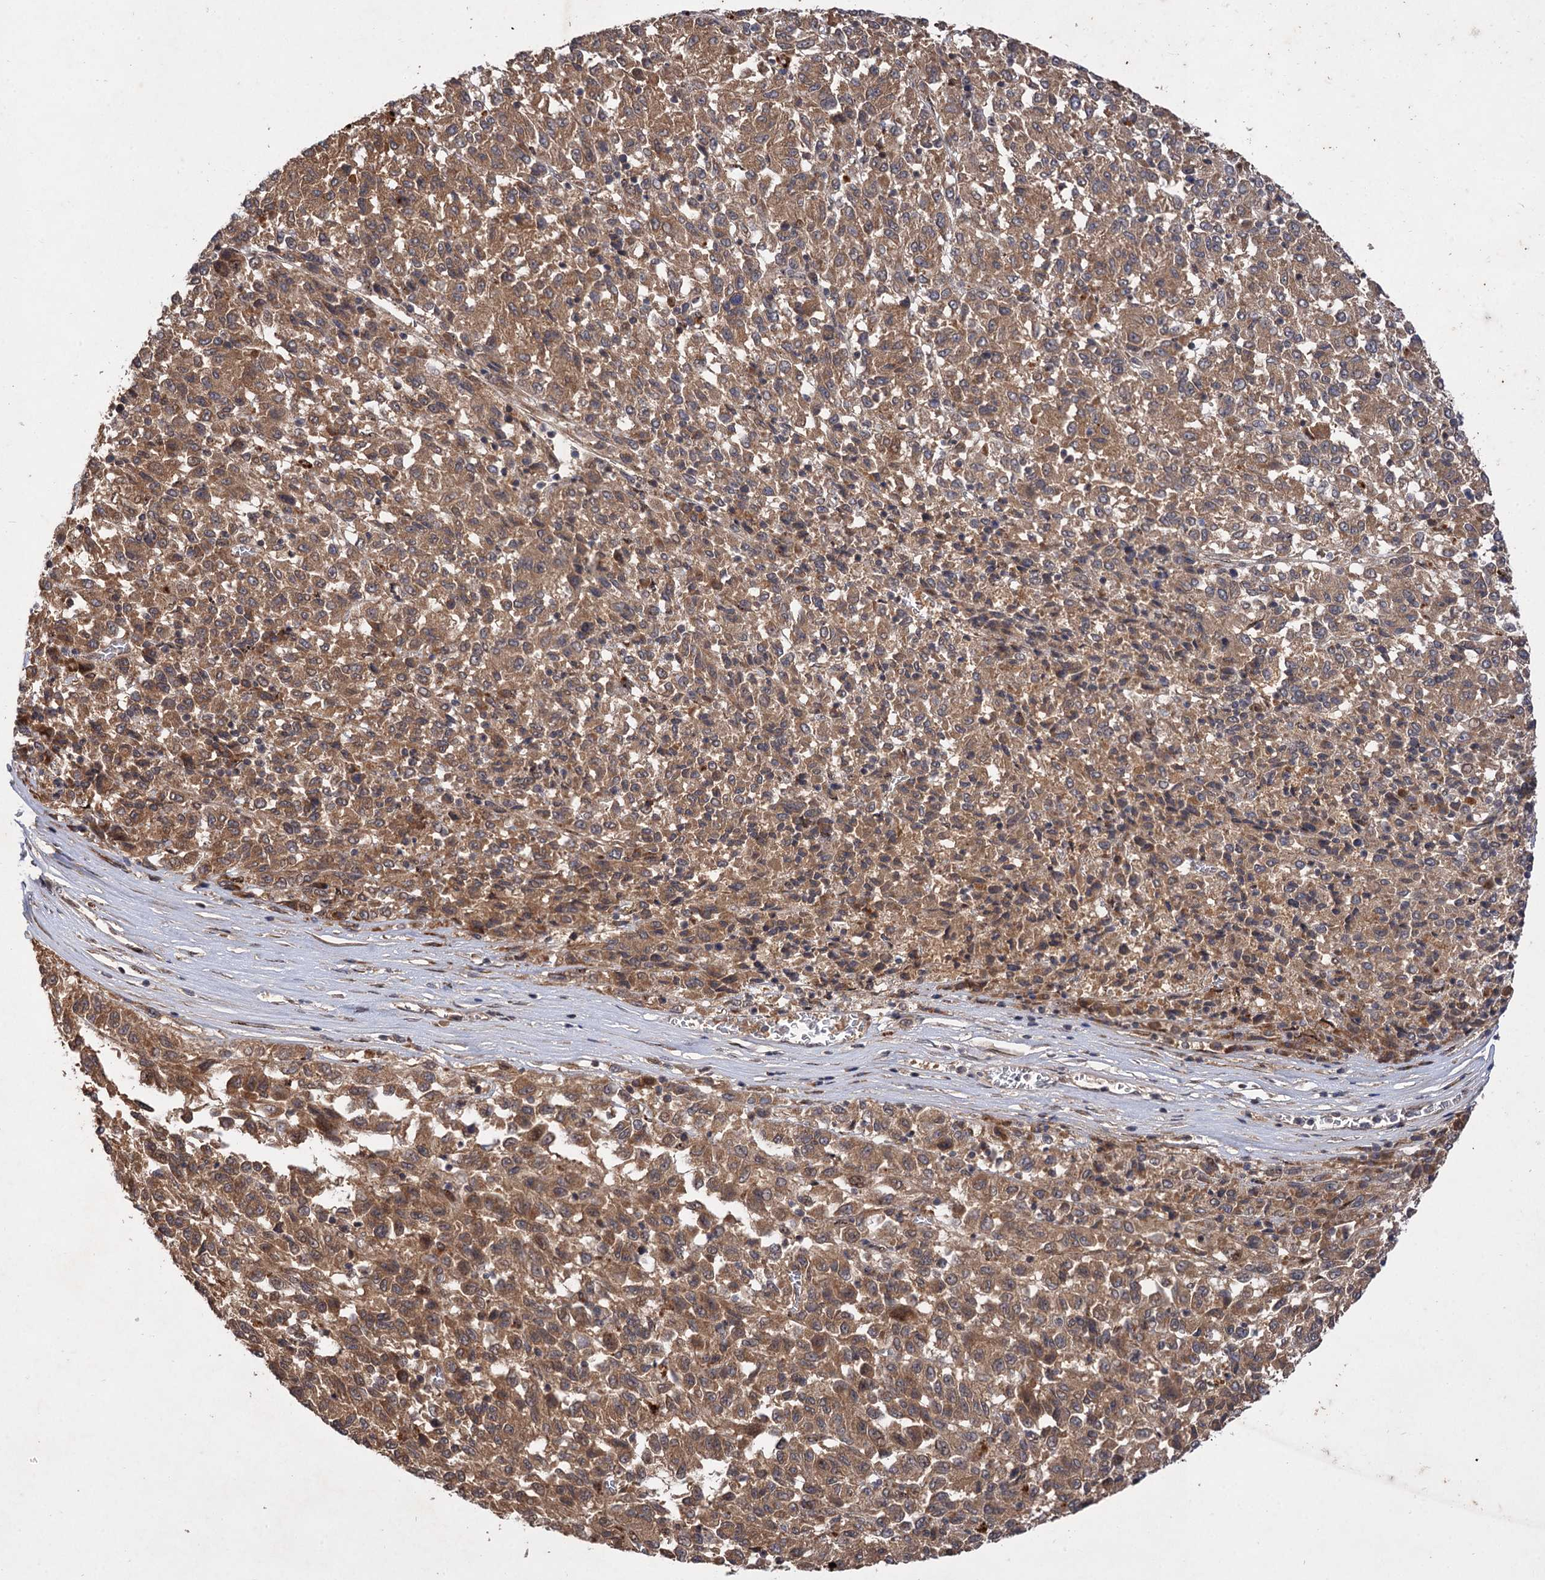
{"staining": {"intensity": "moderate", "quantity": ">75%", "location": "cytoplasmic/membranous"}, "tissue": "melanoma", "cell_type": "Tumor cells", "image_type": "cancer", "snomed": [{"axis": "morphology", "description": "Malignant melanoma, Metastatic site"}, {"axis": "topography", "description": "Lung"}], "caption": "High-magnification brightfield microscopy of malignant melanoma (metastatic site) stained with DAB (3,3'-diaminobenzidine) (brown) and counterstained with hematoxylin (blue). tumor cells exhibit moderate cytoplasmic/membranous expression is seen in approximately>75% of cells. (IHC, brightfield microscopy, high magnification).", "gene": "FBXW8", "patient": {"sex": "male", "age": 64}}